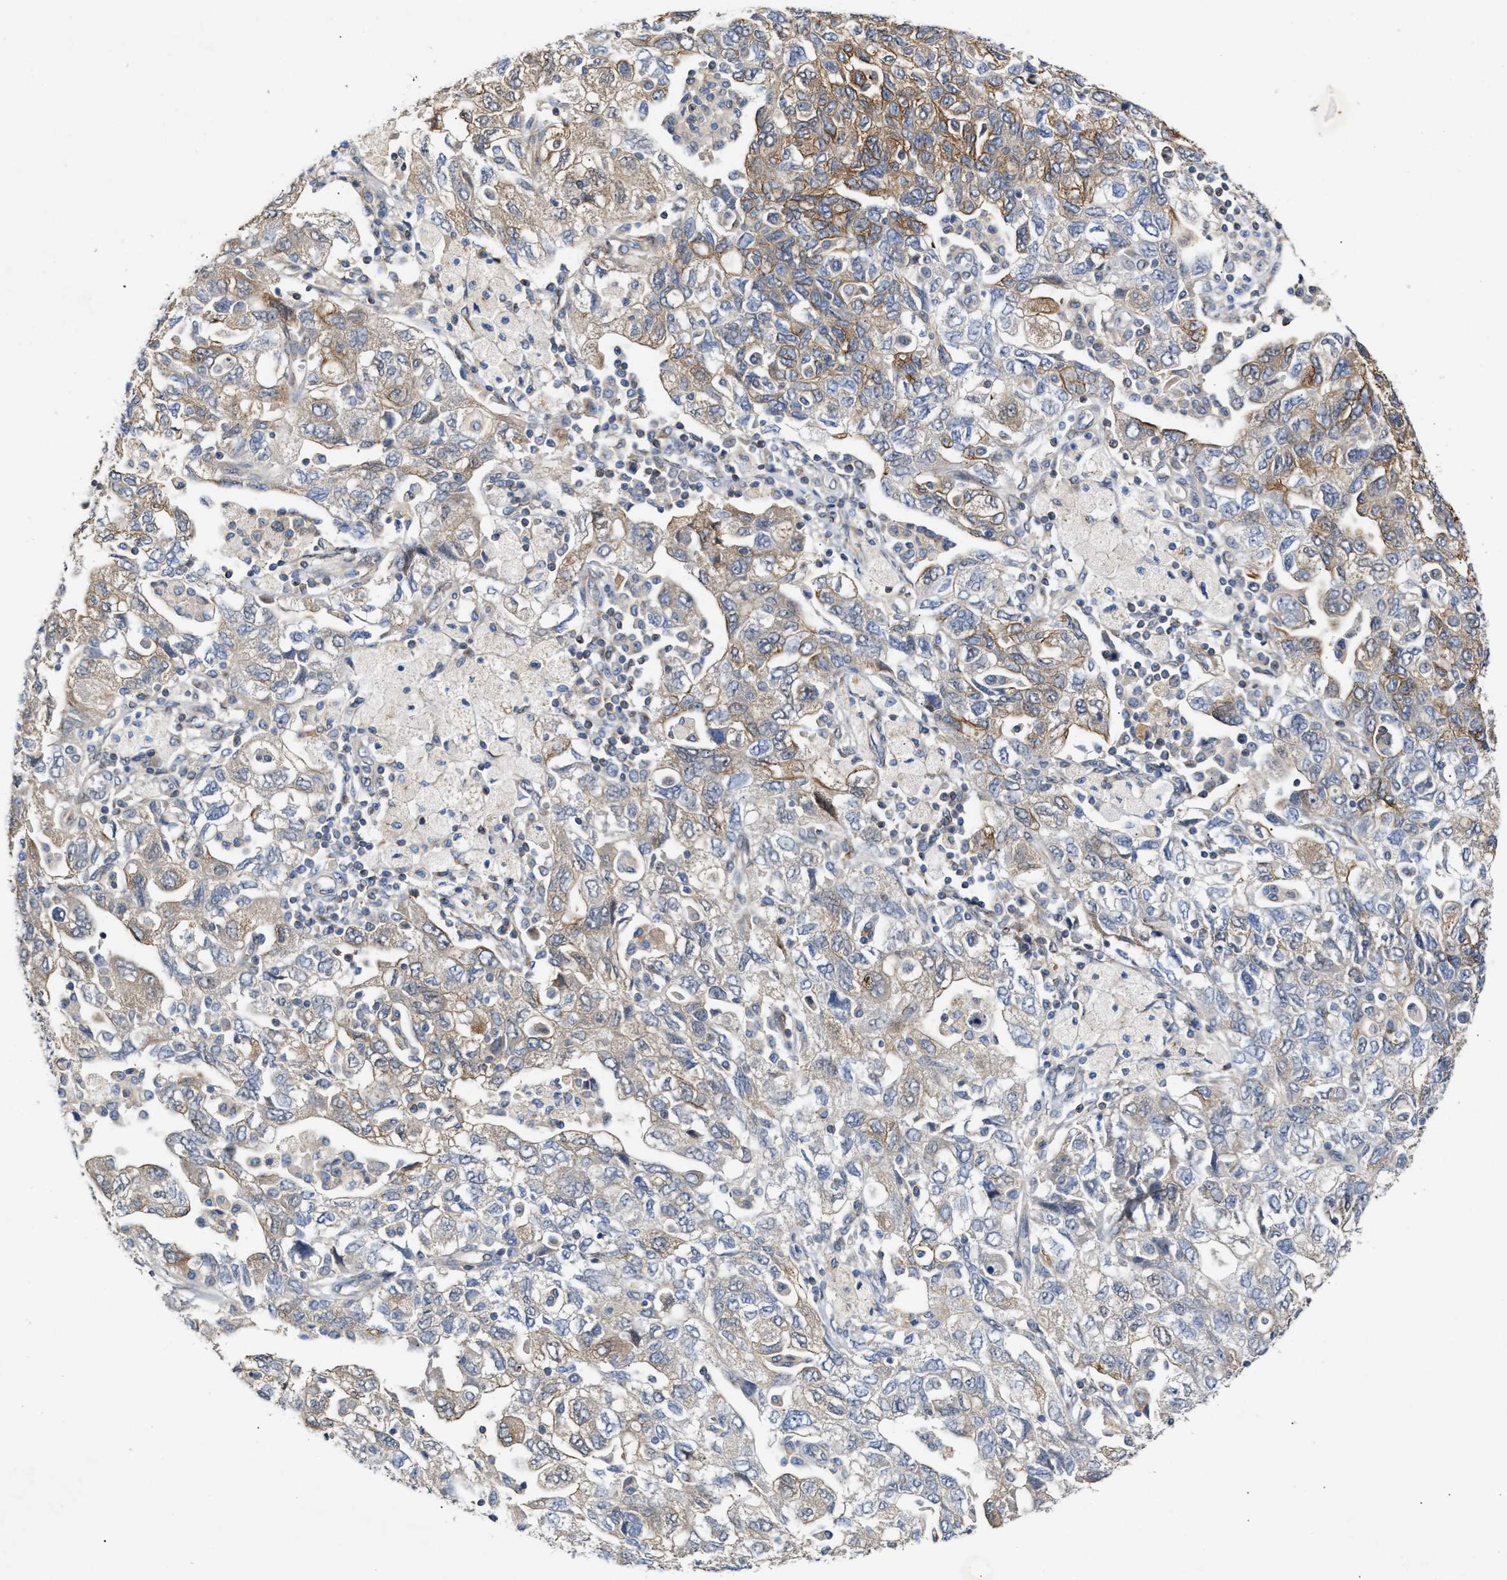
{"staining": {"intensity": "moderate", "quantity": "<25%", "location": "cytoplasmic/membranous"}, "tissue": "ovarian cancer", "cell_type": "Tumor cells", "image_type": "cancer", "snomed": [{"axis": "morphology", "description": "Carcinoma, NOS"}, {"axis": "morphology", "description": "Cystadenocarcinoma, serous, NOS"}, {"axis": "topography", "description": "Ovary"}], "caption": "Ovarian cancer stained for a protein (brown) displays moderate cytoplasmic/membranous positive positivity in about <25% of tumor cells.", "gene": "BBLN", "patient": {"sex": "female", "age": 69}}